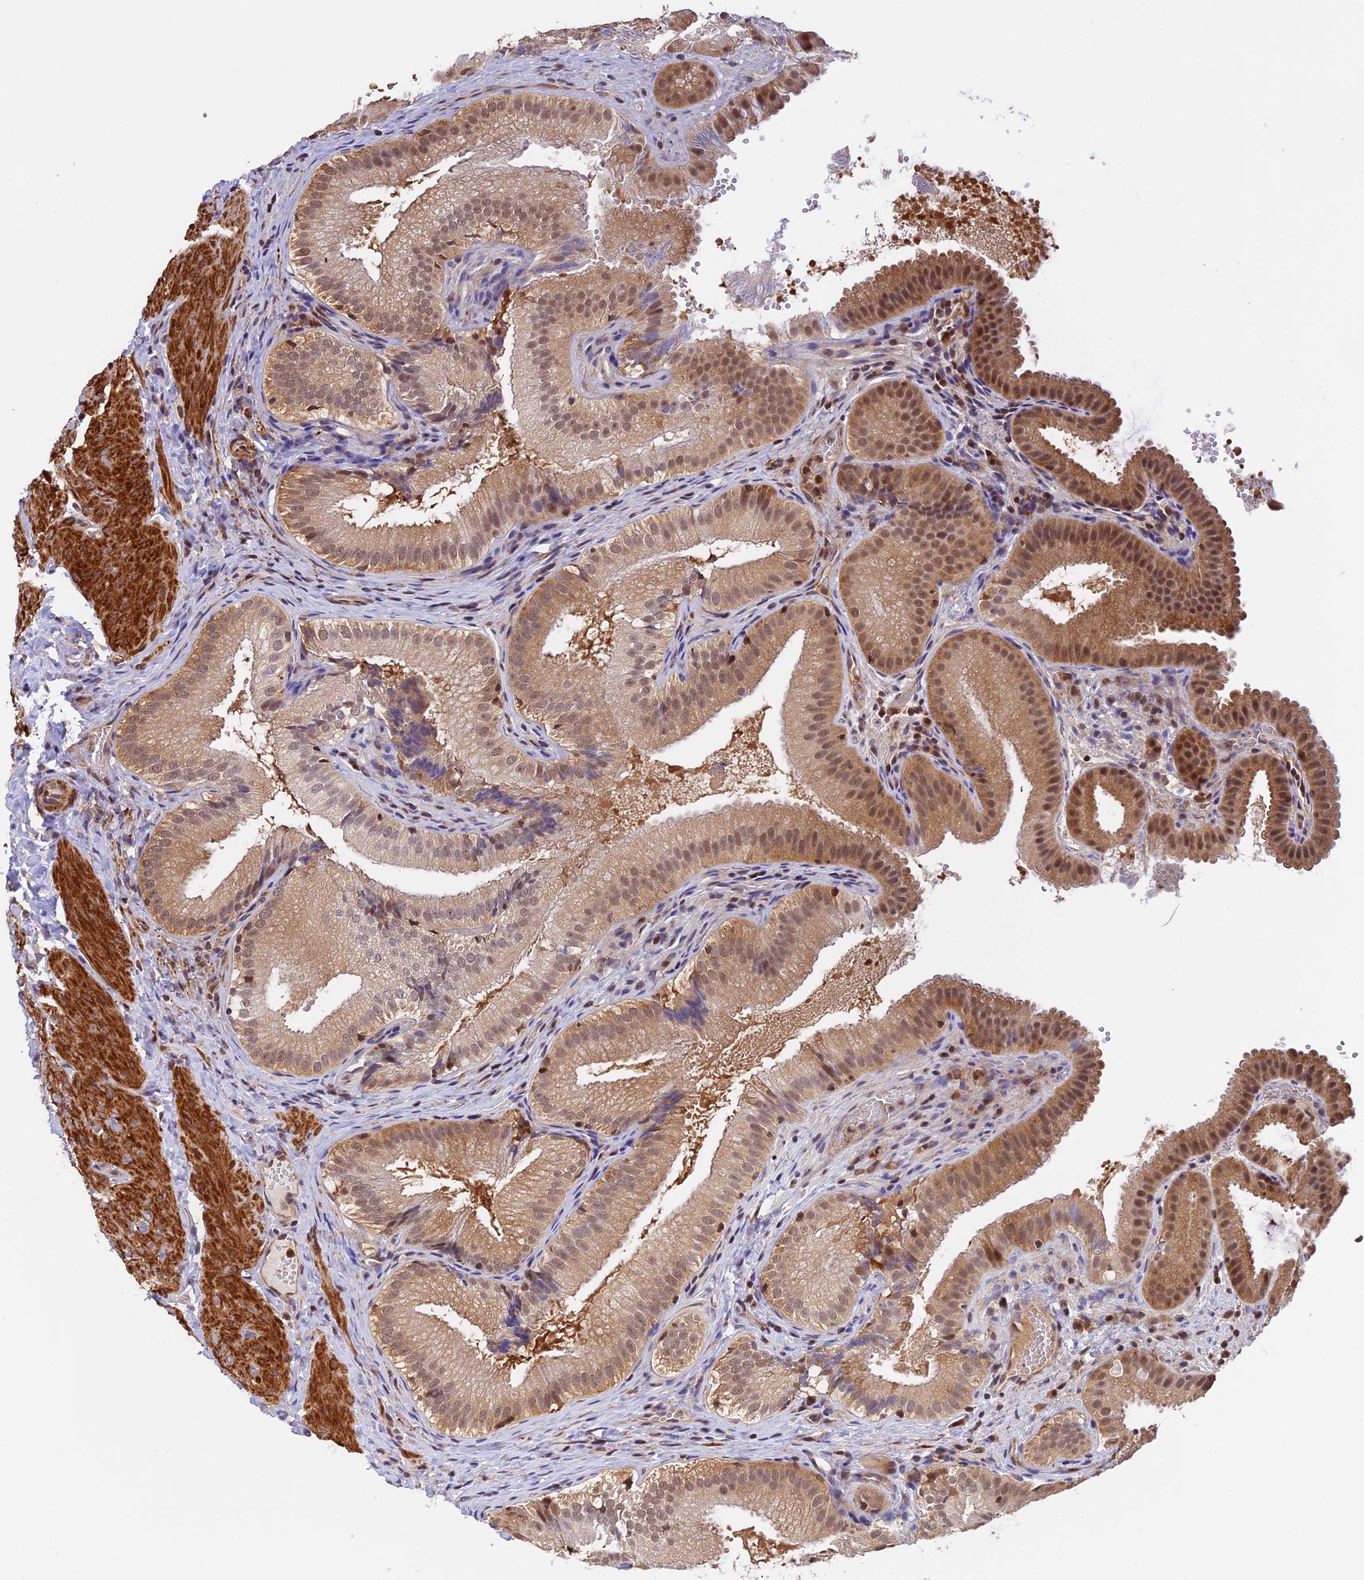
{"staining": {"intensity": "moderate", "quantity": ">75%", "location": "cytoplasmic/membranous,nuclear"}, "tissue": "gallbladder", "cell_type": "Glandular cells", "image_type": "normal", "snomed": [{"axis": "morphology", "description": "Normal tissue, NOS"}, {"axis": "topography", "description": "Gallbladder"}], "caption": "Immunohistochemistry (DAB) staining of benign human gallbladder reveals moderate cytoplasmic/membranous,nuclear protein staining in about >75% of glandular cells. (DAB = brown stain, brightfield microscopy at high magnification).", "gene": "PSMB3", "patient": {"sex": "female", "age": 30}}